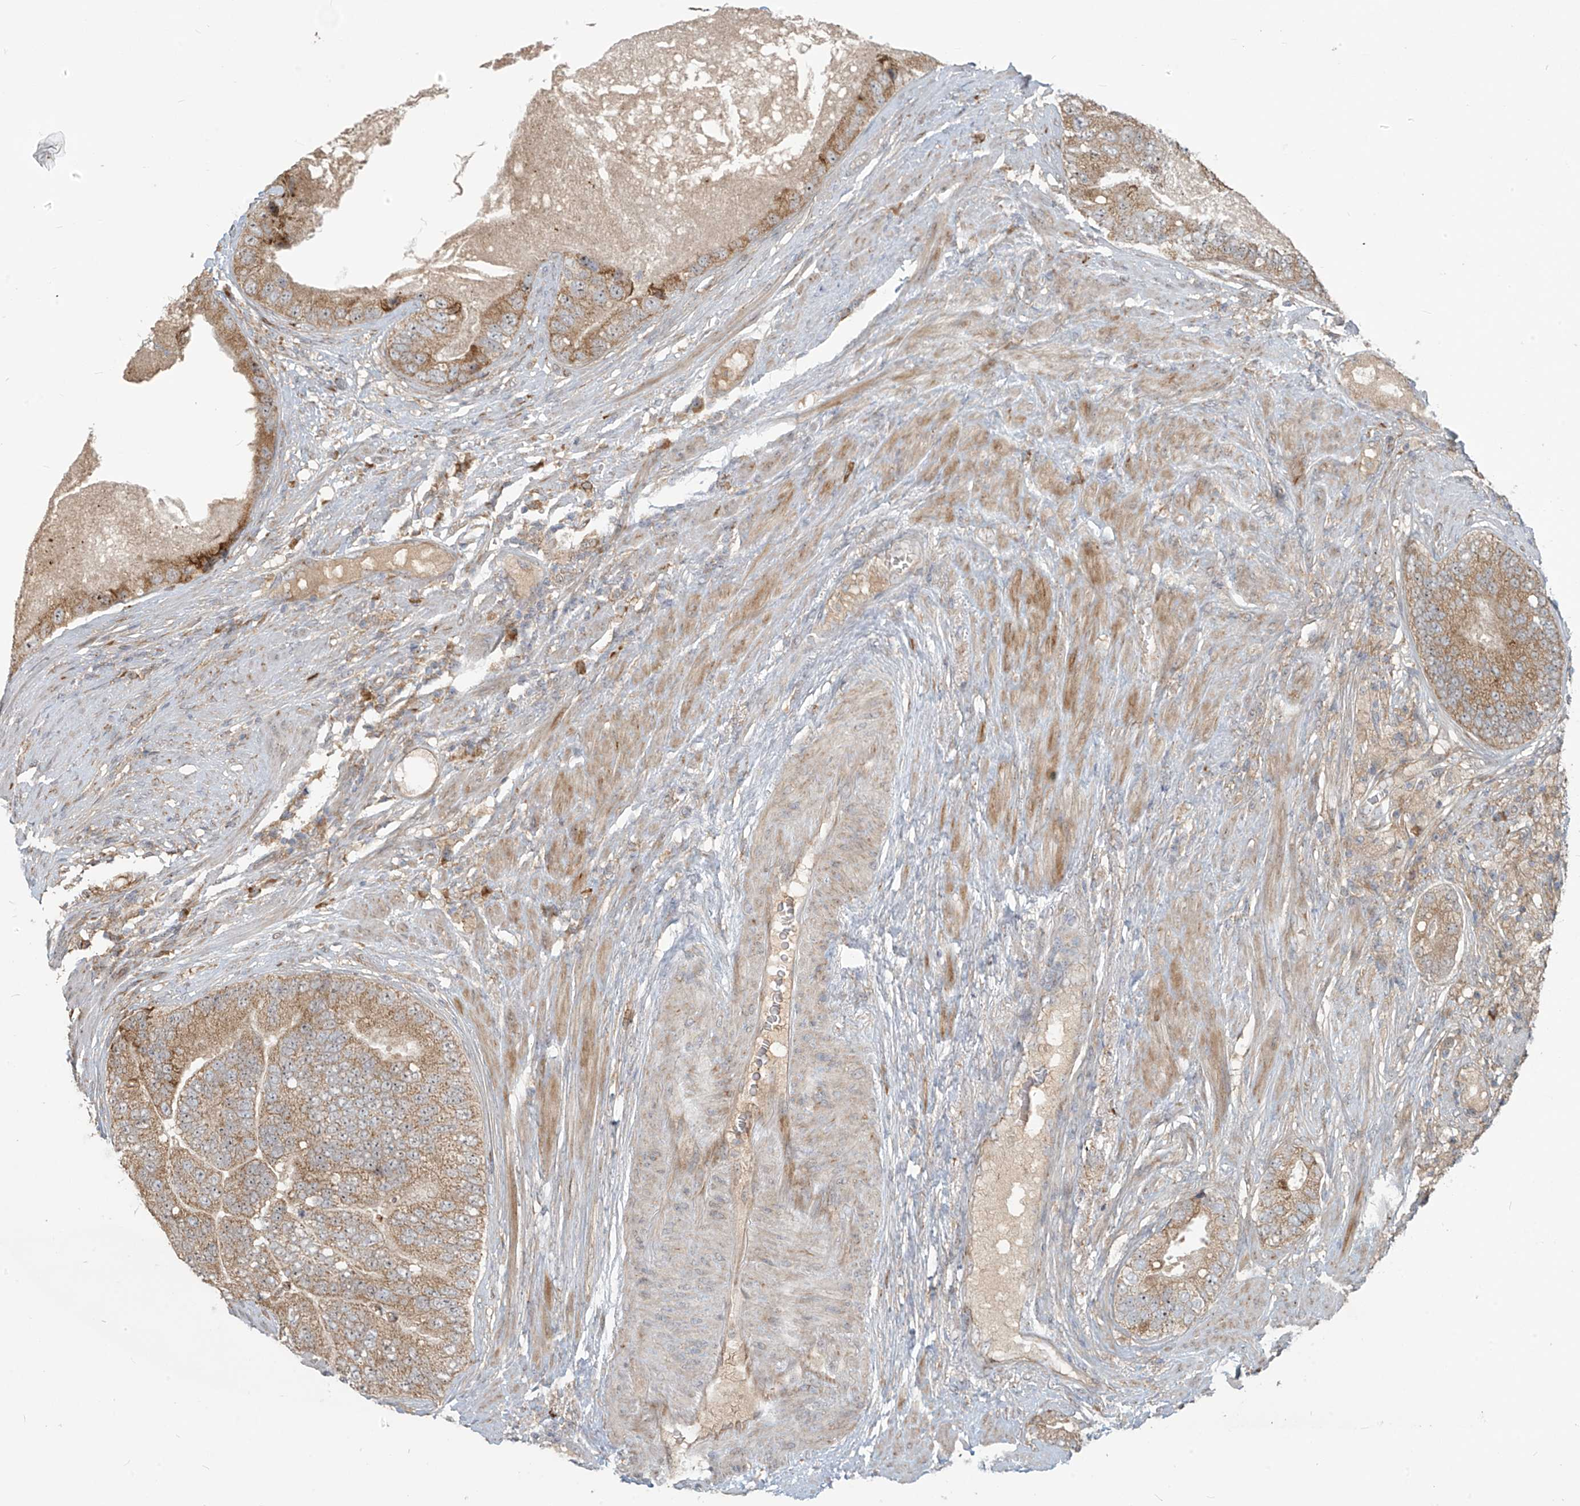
{"staining": {"intensity": "moderate", "quantity": ">75%", "location": "cytoplasmic/membranous,nuclear"}, "tissue": "prostate cancer", "cell_type": "Tumor cells", "image_type": "cancer", "snomed": [{"axis": "morphology", "description": "Adenocarcinoma, High grade"}, {"axis": "topography", "description": "Prostate"}], "caption": "Human prostate high-grade adenocarcinoma stained for a protein (brown) shows moderate cytoplasmic/membranous and nuclear positive positivity in about >75% of tumor cells.", "gene": "KATNIP", "patient": {"sex": "male", "age": 70}}